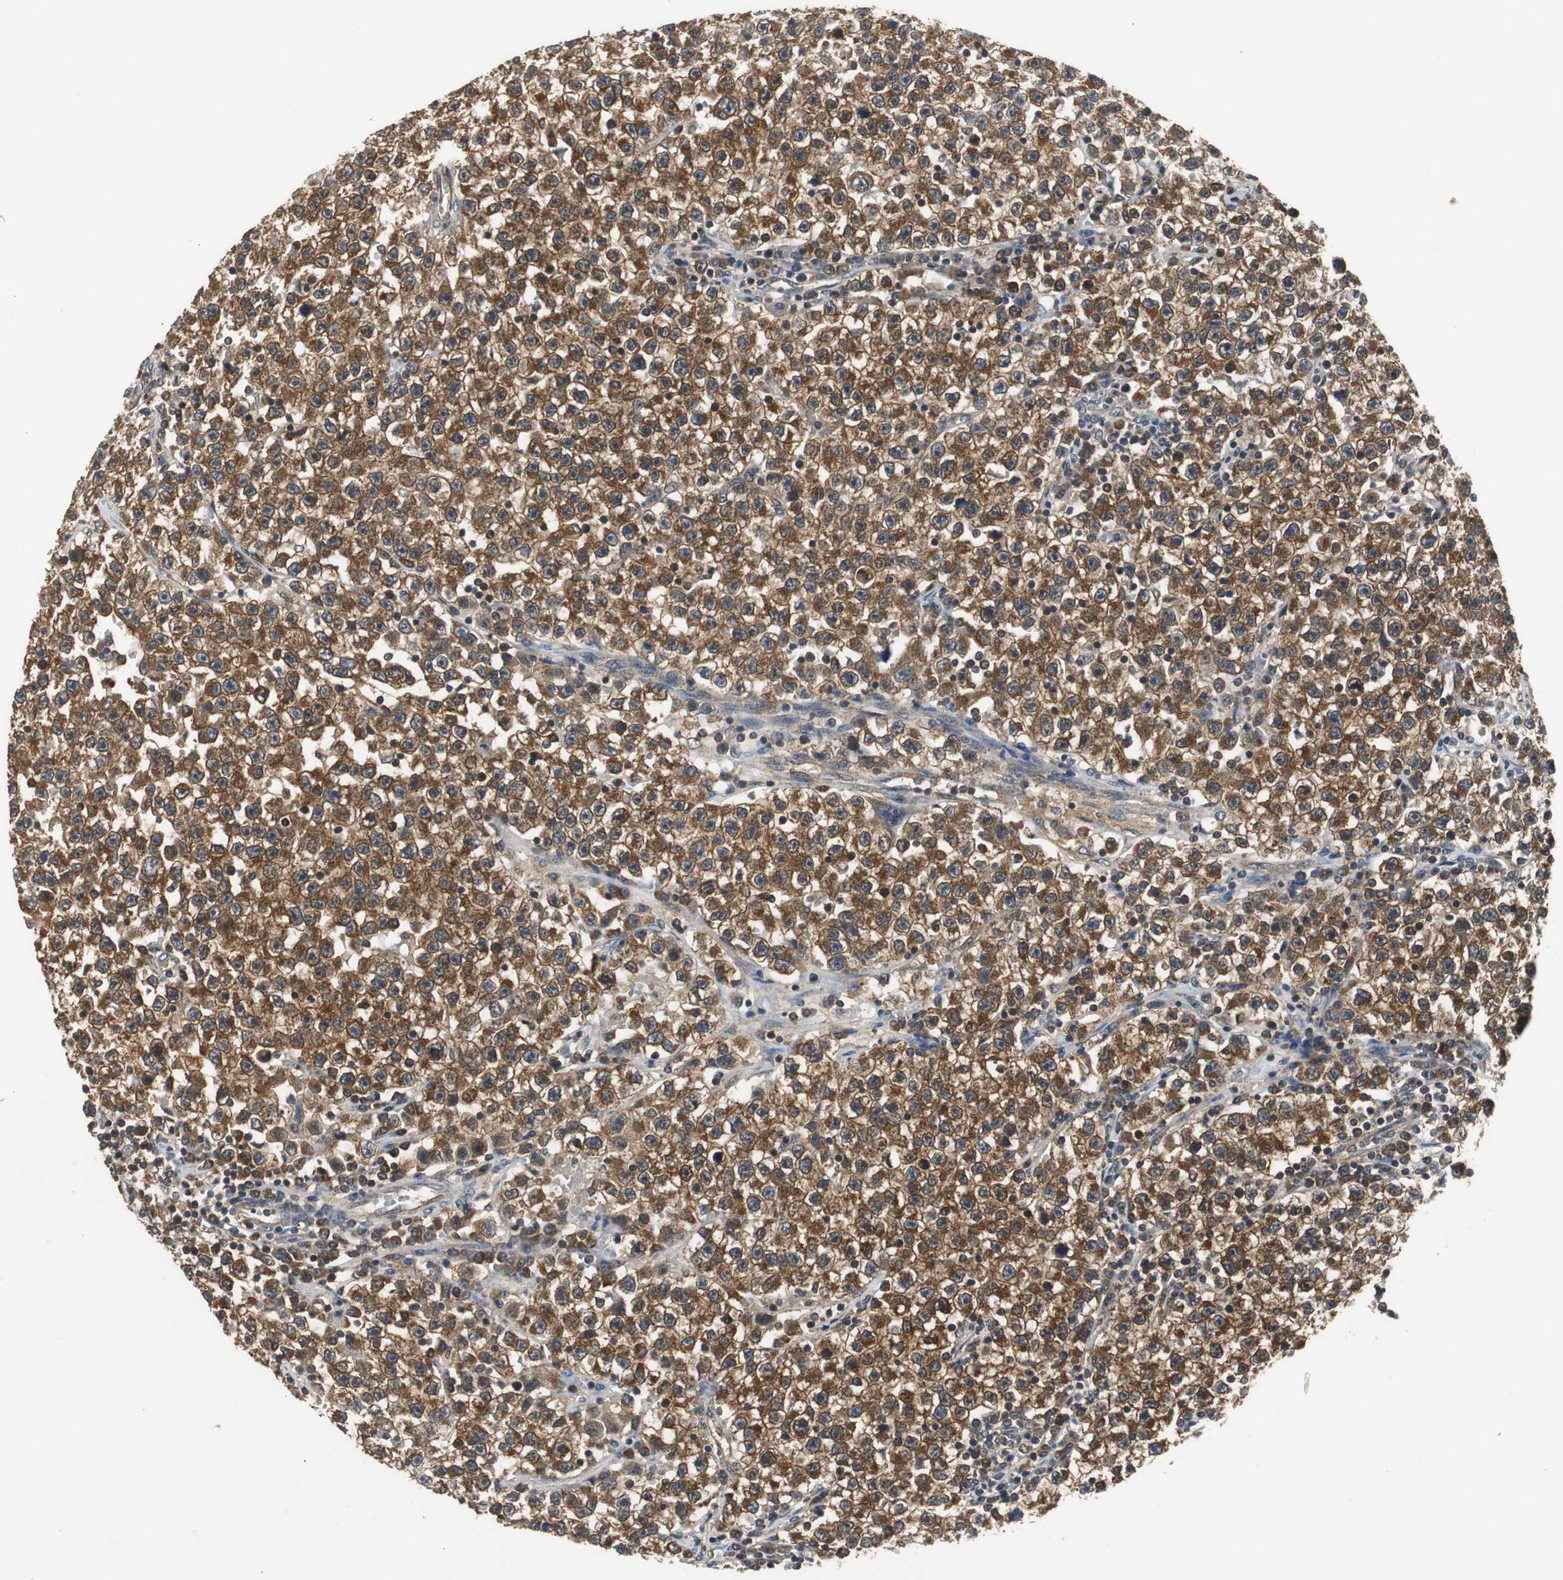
{"staining": {"intensity": "strong", "quantity": ">75%", "location": "cytoplasmic/membranous"}, "tissue": "testis cancer", "cell_type": "Tumor cells", "image_type": "cancer", "snomed": [{"axis": "morphology", "description": "Seminoma, NOS"}, {"axis": "topography", "description": "Testis"}], "caption": "There is high levels of strong cytoplasmic/membranous staining in tumor cells of seminoma (testis), as demonstrated by immunohistochemical staining (brown color).", "gene": "VBP1", "patient": {"sex": "male", "age": 22}}